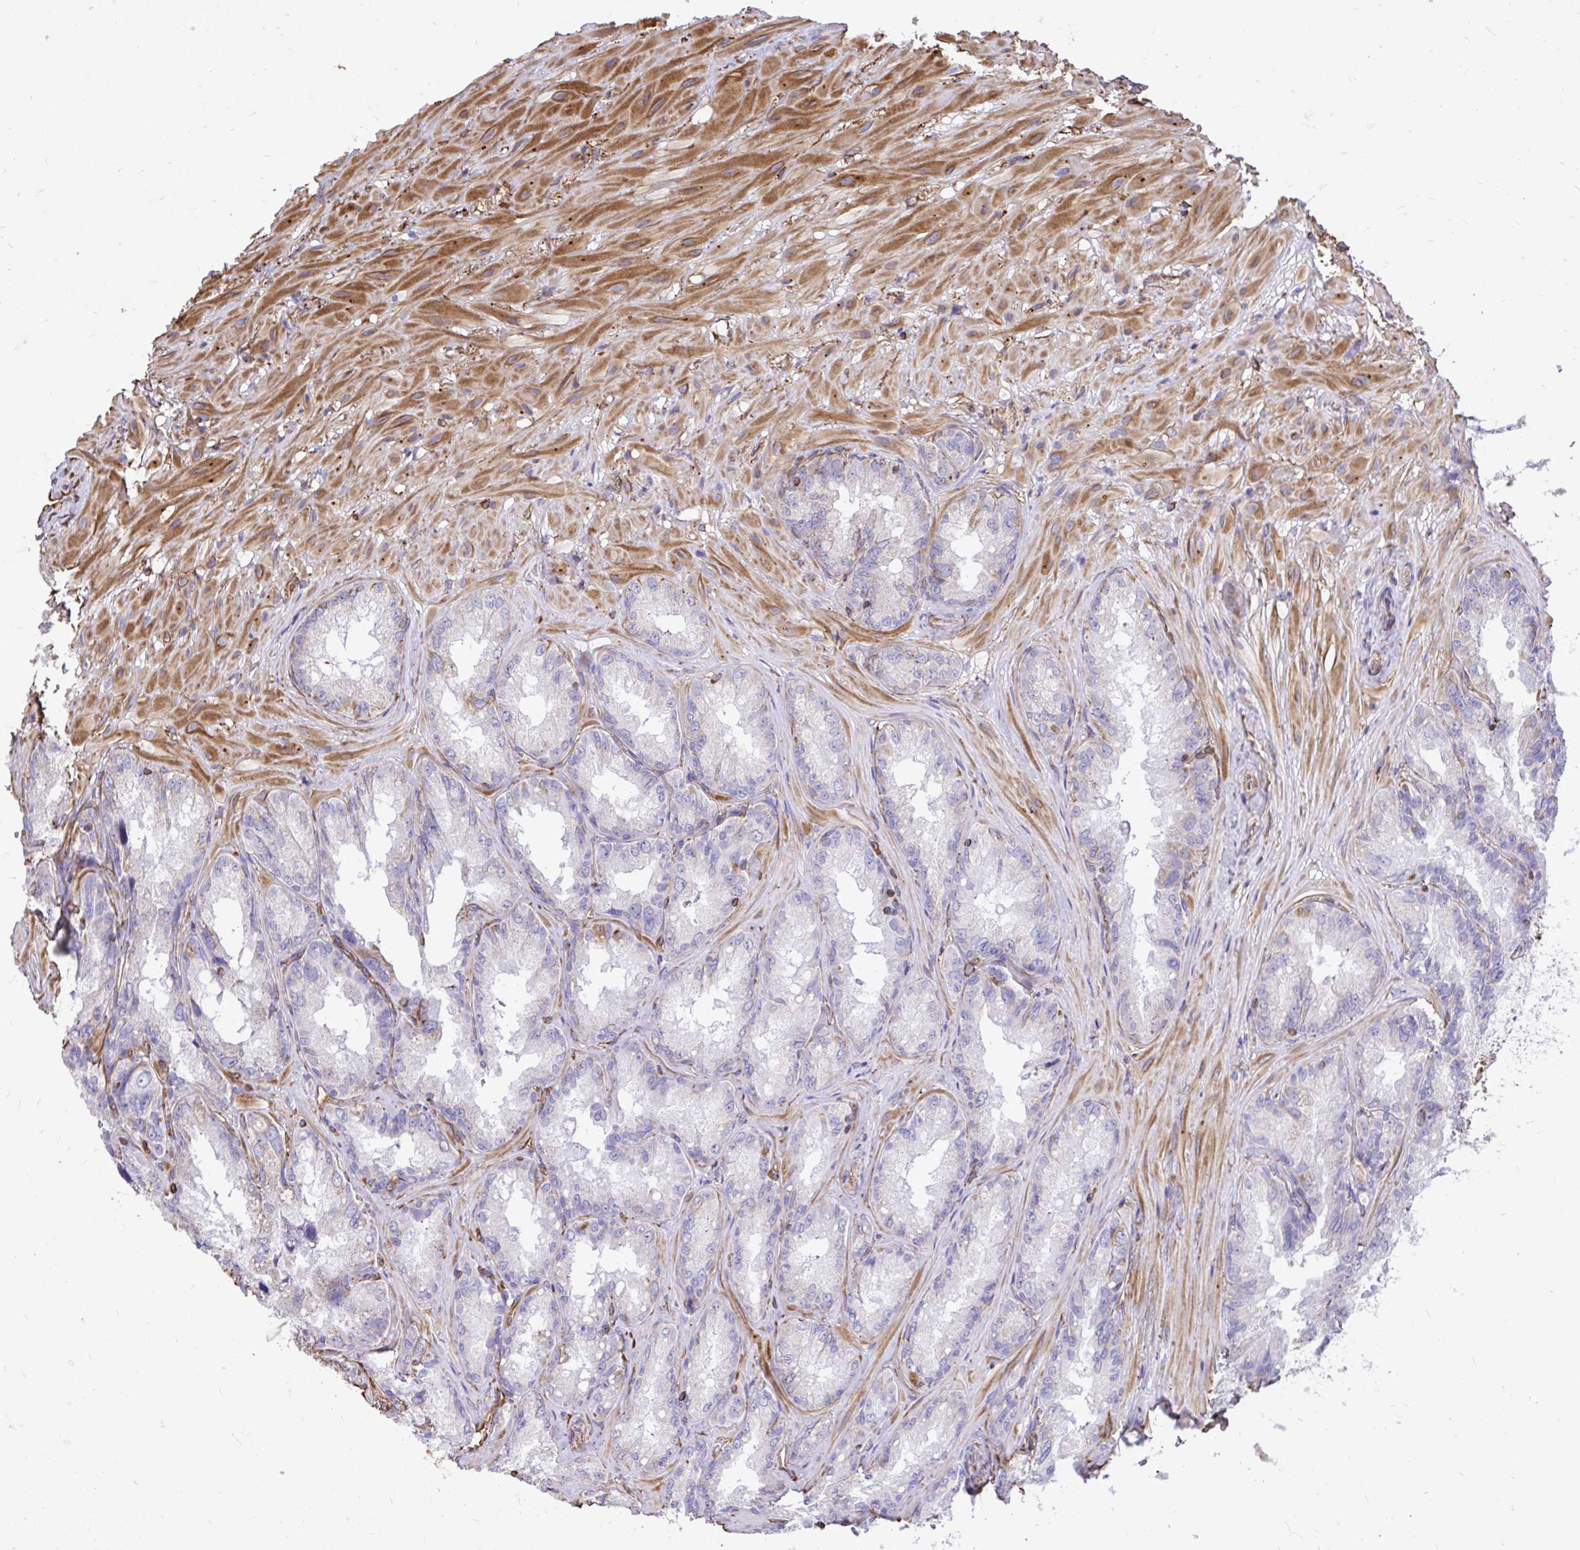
{"staining": {"intensity": "moderate", "quantity": "<25%", "location": "cytoplasmic/membranous"}, "tissue": "seminal vesicle", "cell_type": "Glandular cells", "image_type": "normal", "snomed": [{"axis": "morphology", "description": "Normal tissue, NOS"}, {"axis": "topography", "description": "Seminal veicle"}], "caption": "Human seminal vesicle stained with a brown dye demonstrates moderate cytoplasmic/membranous positive expression in about <25% of glandular cells.", "gene": "RNF103", "patient": {"sex": "male", "age": 47}}